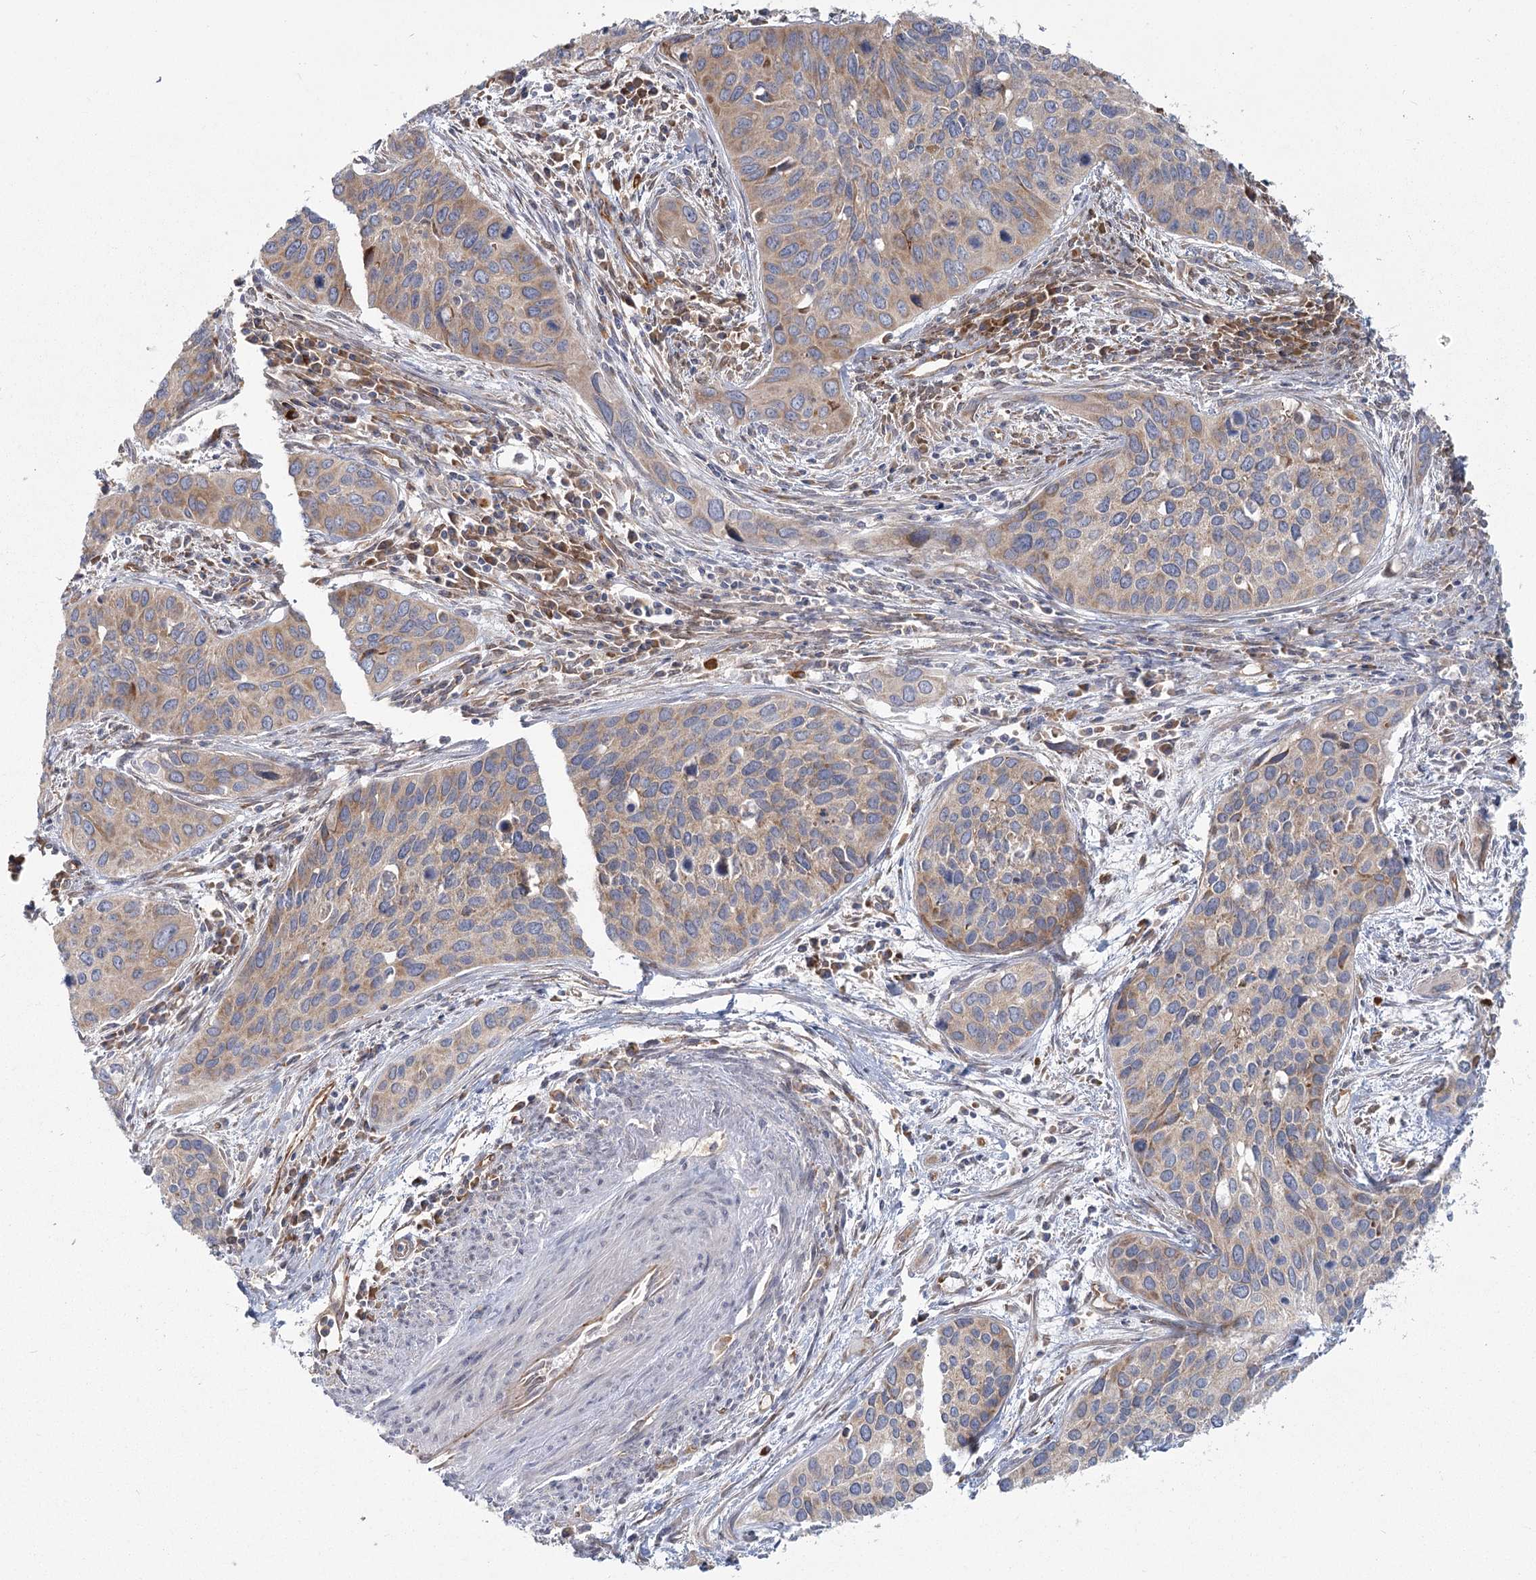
{"staining": {"intensity": "weak", "quantity": ">75%", "location": "cytoplasmic/membranous"}, "tissue": "cervical cancer", "cell_type": "Tumor cells", "image_type": "cancer", "snomed": [{"axis": "morphology", "description": "Squamous cell carcinoma, NOS"}, {"axis": "topography", "description": "Cervix"}], "caption": "High-power microscopy captured an immunohistochemistry (IHC) histopathology image of cervical squamous cell carcinoma, revealing weak cytoplasmic/membranous expression in about >75% of tumor cells. (brown staining indicates protein expression, while blue staining denotes nuclei).", "gene": "HARS2", "patient": {"sex": "female", "age": 55}}